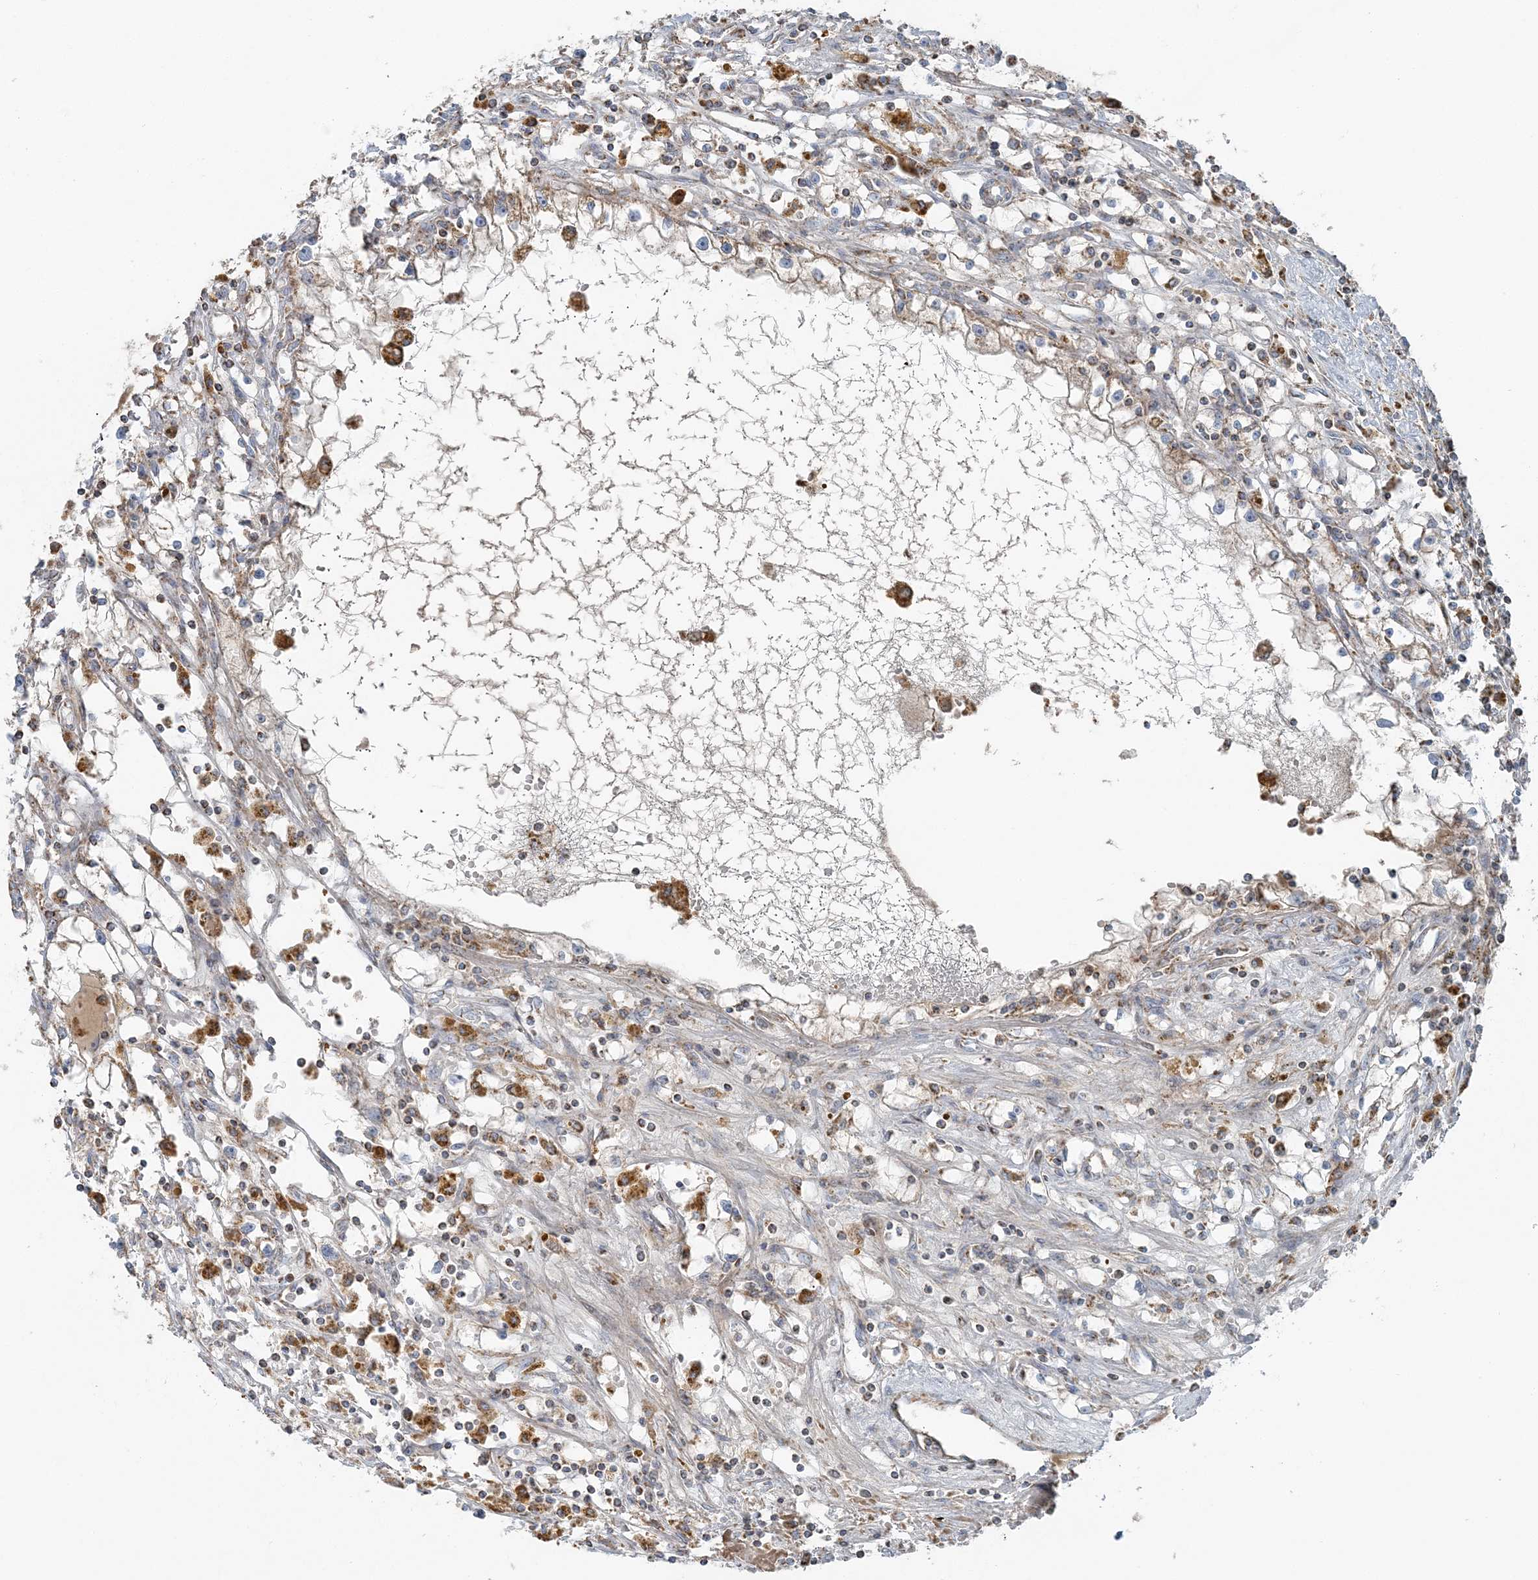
{"staining": {"intensity": "weak", "quantity": "25%-75%", "location": "cytoplasmic/membranous"}, "tissue": "renal cancer", "cell_type": "Tumor cells", "image_type": "cancer", "snomed": [{"axis": "morphology", "description": "Adenocarcinoma, NOS"}, {"axis": "topography", "description": "Kidney"}], "caption": "Immunohistochemical staining of human renal cancer displays weak cytoplasmic/membranous protein staining in approximately 25%-75% of tumor cells.", "gene": "SLC22A16", "patient": {"sex": "male", "age": 56}}